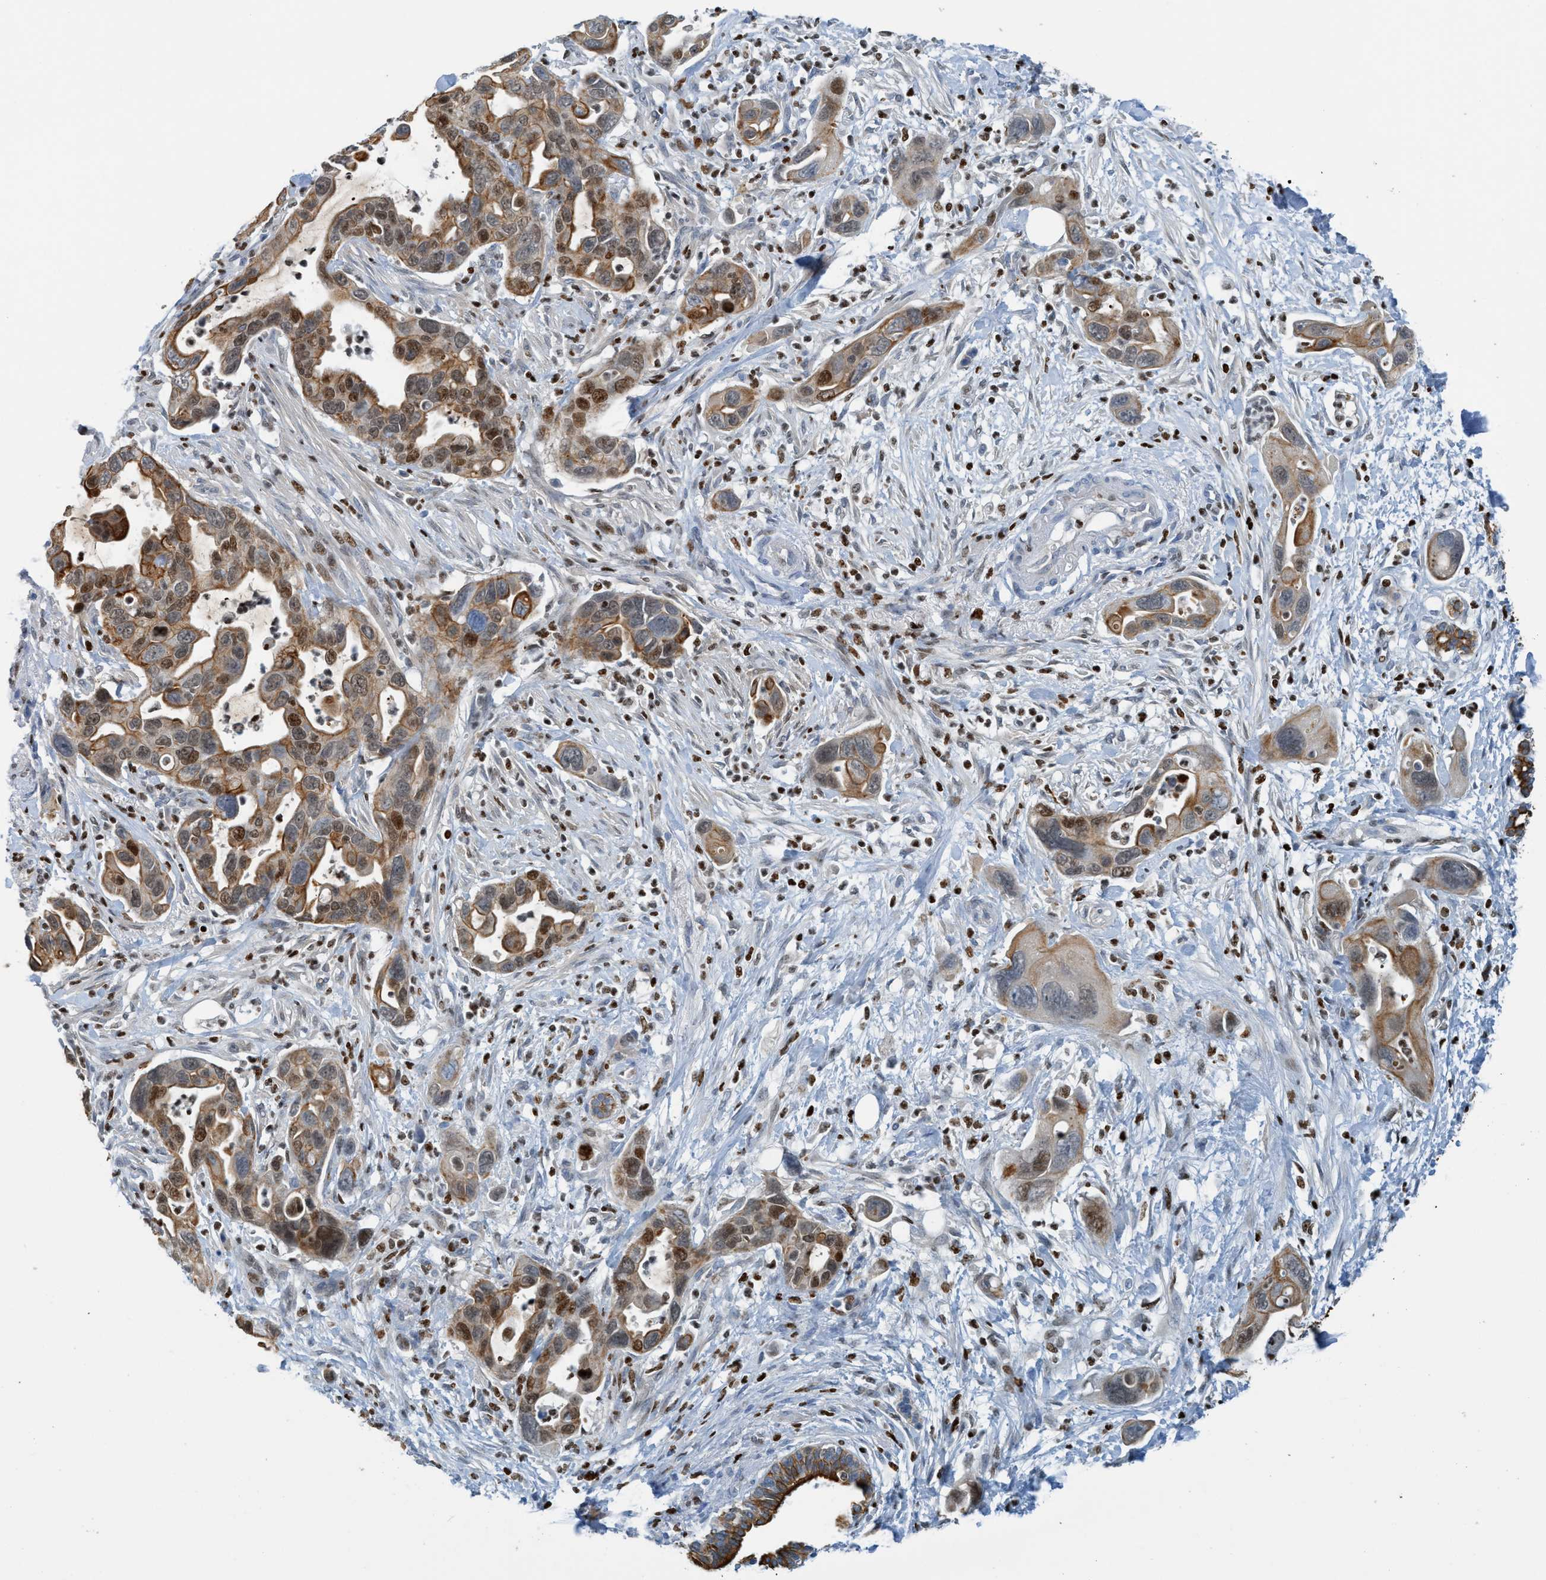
{"staining": {"intensity": "moderate", "quantity": ">75%", "location": "cytoplasmic/membranous,nuclear"}, "tissue": "pancreatic cancer", "cell_type": "Tumor cells", "image_type": "cancer", "snomed": [{"axis": "morphology", "description": "Normal tissue, NOS"}, {"axis": "morphology", "description": "Adenocarcinoma, NOS"}, {"axis": "topography", "description": "Pancreas"}], "caption": "Immunohistochemistry (IHC) of human adenocarcinoma (pancreatic) exhibits medium levels of moderate cytoplasmic/membranous and nuclear staining in approximately >75% of tumor cells. (brown staining indicates protein expression, while blue staining denotes nuclei).", "gene": "SH3D19", "patient": {"sex": "female", "age": 71}}